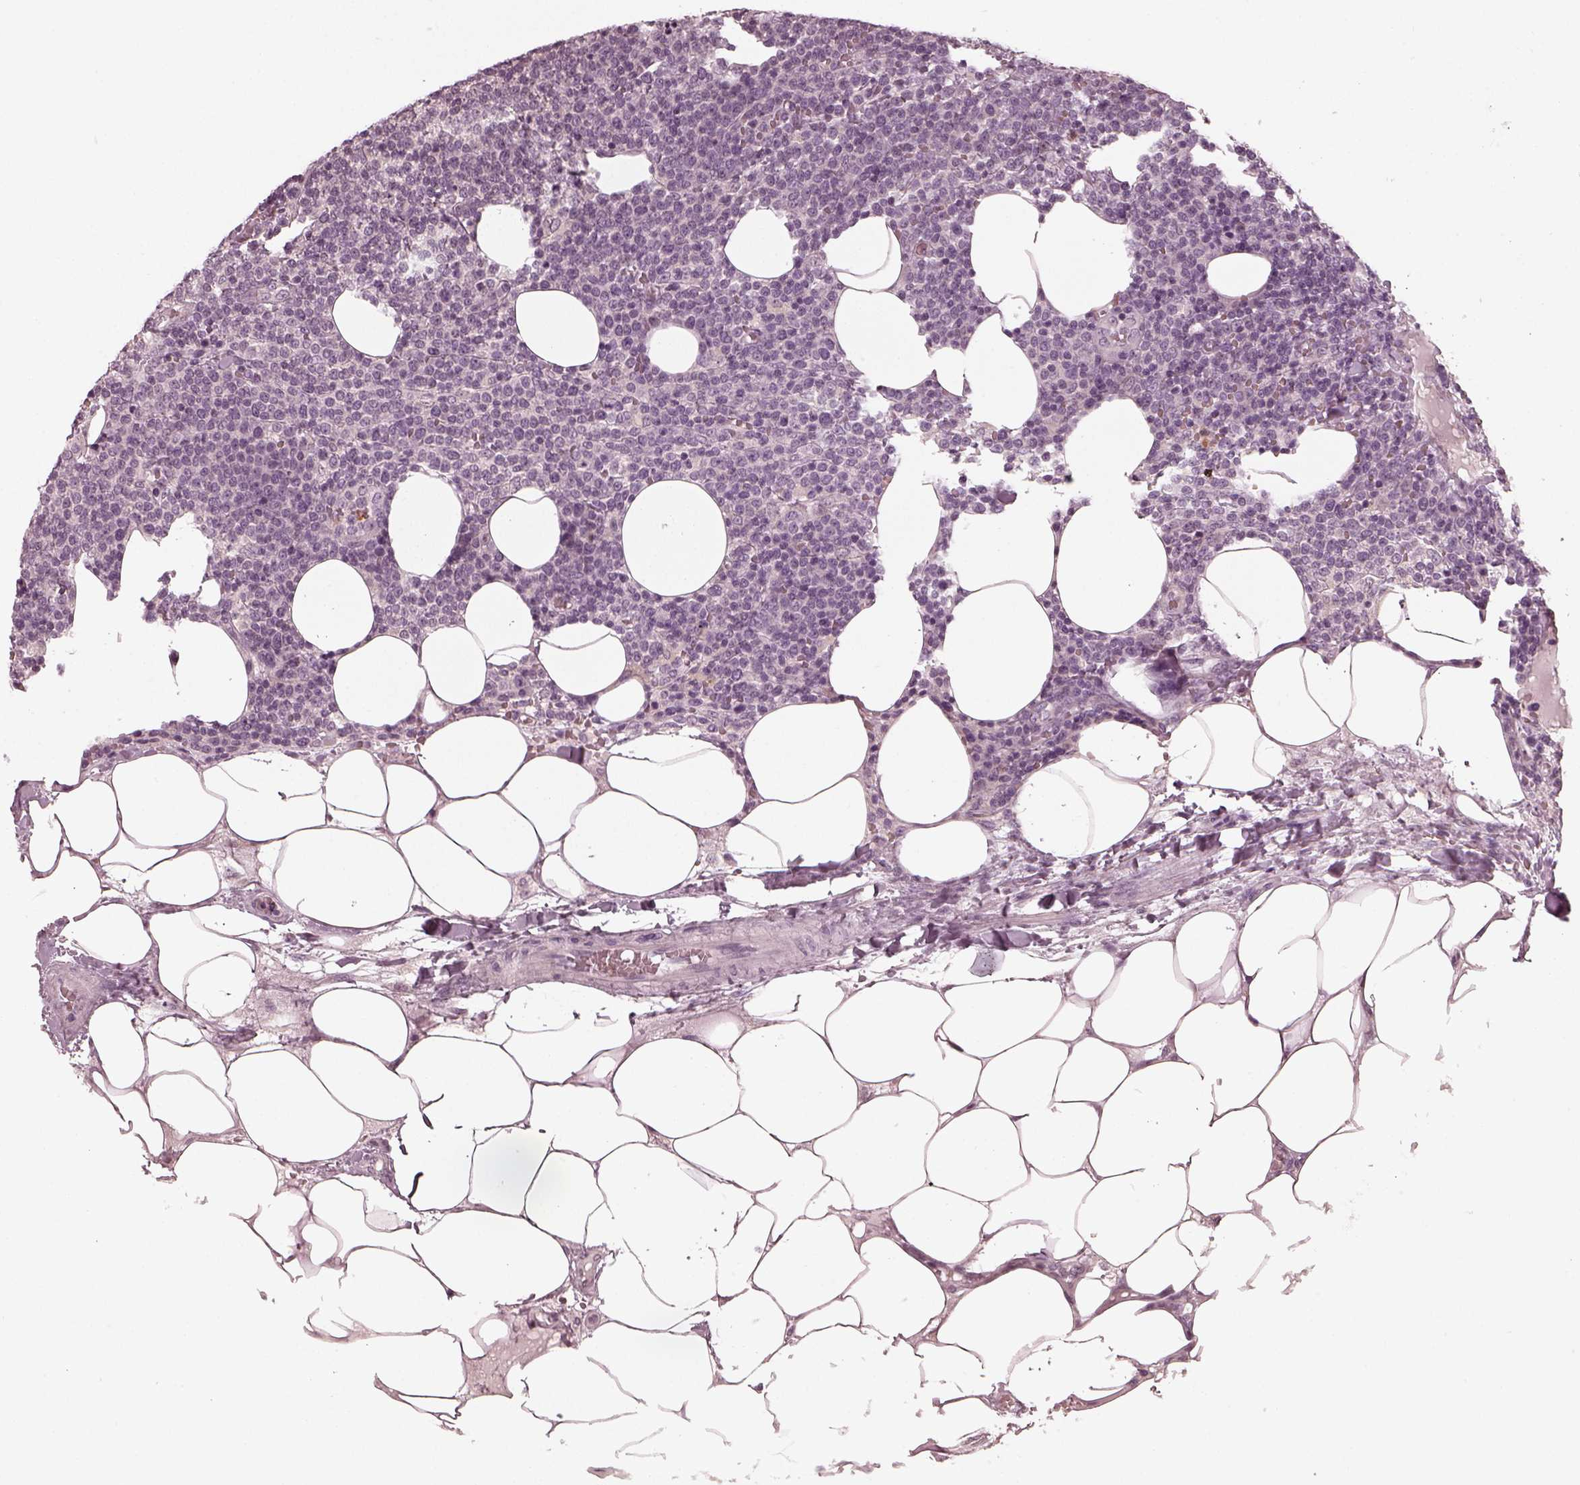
{"staining": {"intensity": "negative", "quantity": "none", "location": "none"}, "tissue": "lymphoma", "cell_type": "Tumor cells", "image_type": "cancer", "snomed": [{"axis": "morphology", "description": "Malignant lymphoma, non-Hodgkin's type, High grade"}, {"axis": "topography", "description": "Lymph node"}], "caption": "The histopathology image exhibits no staining of tumor cells in high-grade malignant lymphoma, non-Hodgkin's type.", "gene": "CHIT1", "patient": {"sex": "male", "age": 61}}